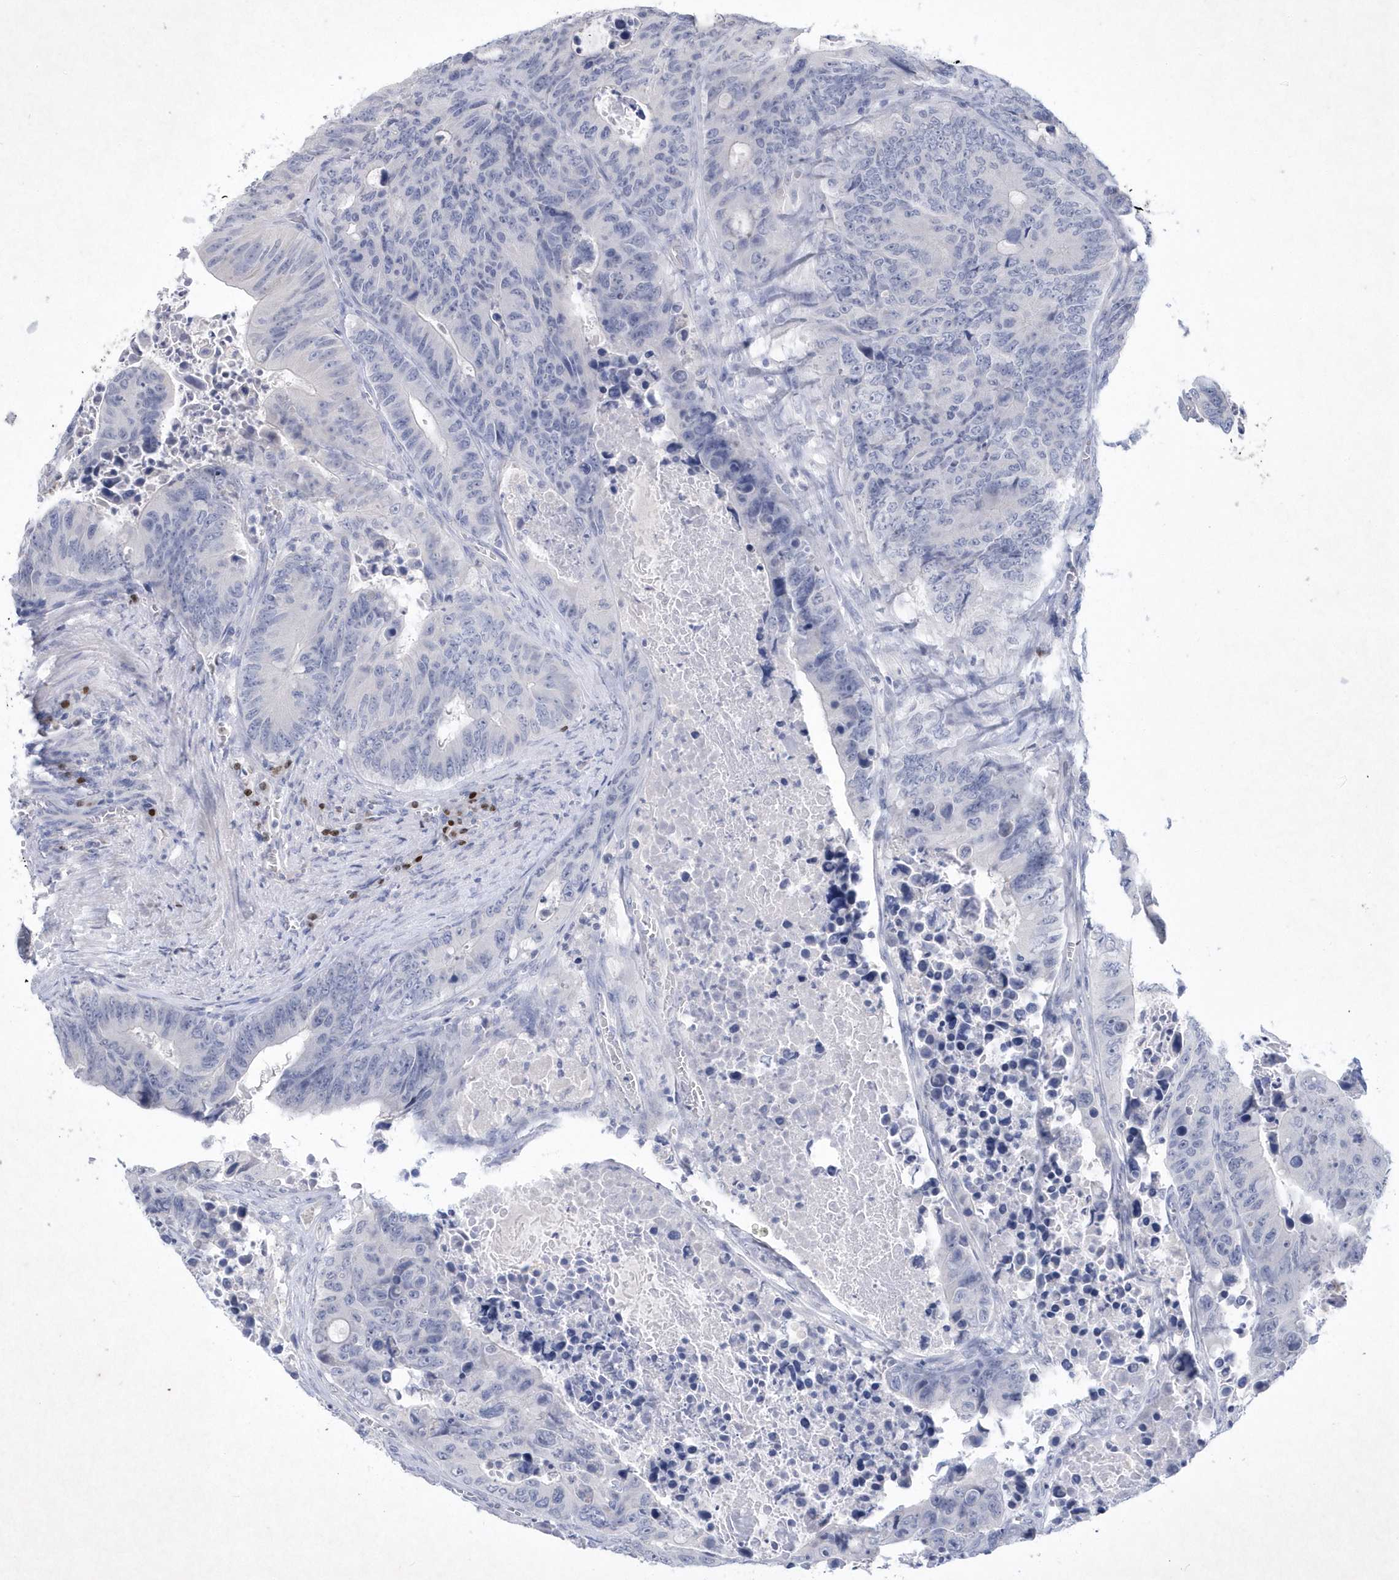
{"staining": {"intensity": "negative", "quantity": "none", "location": "none"}, "tissue": "colorectal cancer", "cell_type": "Tumor cells", "image_type": "cancer", "snomed": [{"axis": "morphology", "description": "Adenocarcinoma, NOS"}, {"axis": "topography", "description": "Colon"}], "caption": "This histopathology image is of colorectal cancer (adenocarcinoma) stained with immunohistochemistry (IHC) to label a protein in brown with the nuclei are counter-stained blue. There is no positivity in tumor cells.", "gene": "BHLHA15", "patient": {"sex": "male", "age": 87}}